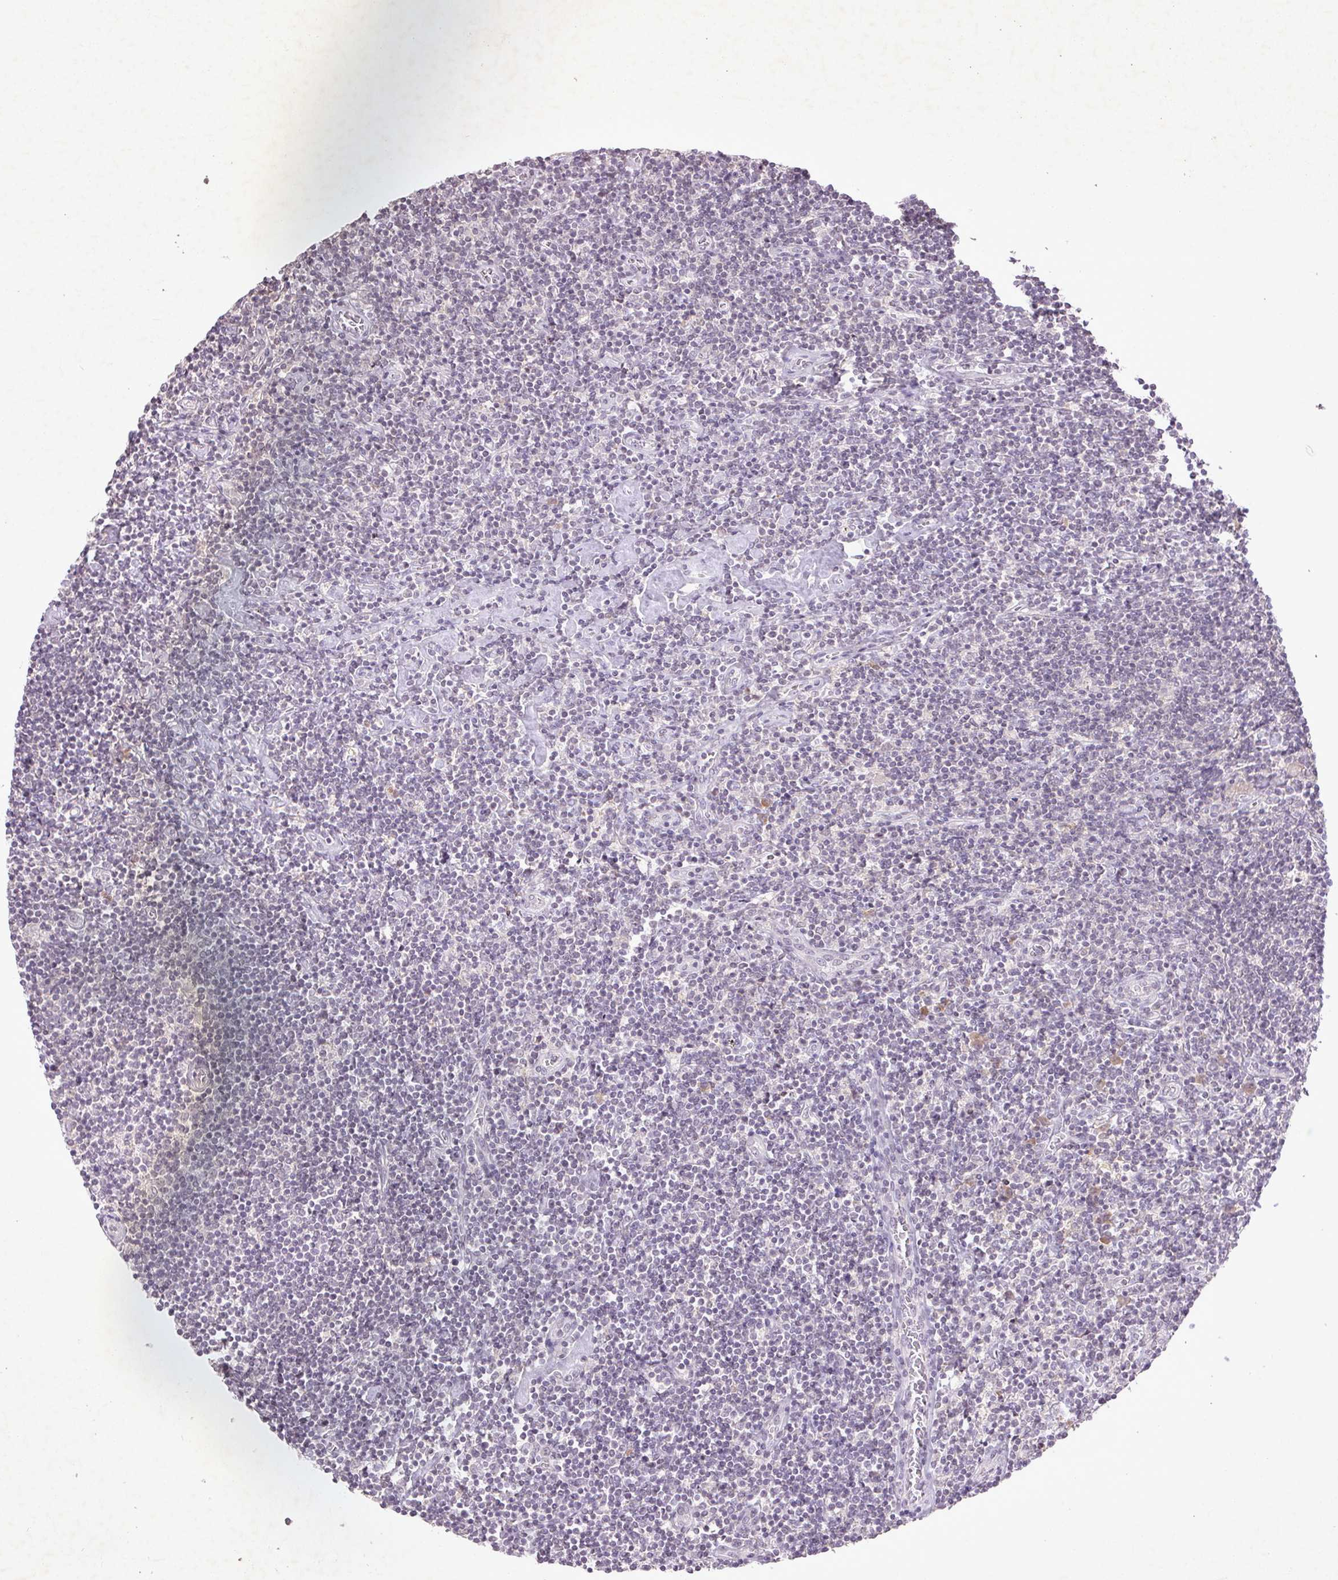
{"staining": {"intensity": "negative", "quantity": "none", "location": "none"}, "tissue": "lymphoma", "cell_type": "Tumor cells", "image_type": "cancer", "snomed": [{"axis": "morphology", "description": "Hodgkin's disease, NOS"}, {"axis": "topography", "description": "Lymph node"}], "caption": "This image is of Hodgkin's disease stained with immunohistochemistry (IHC) to label a protein in brown with the nuclei are counter-stained blue. There is no positivity in tumor cells.", "gene": "FAM168B", "patient": {"sex": "male", "age": 40}}